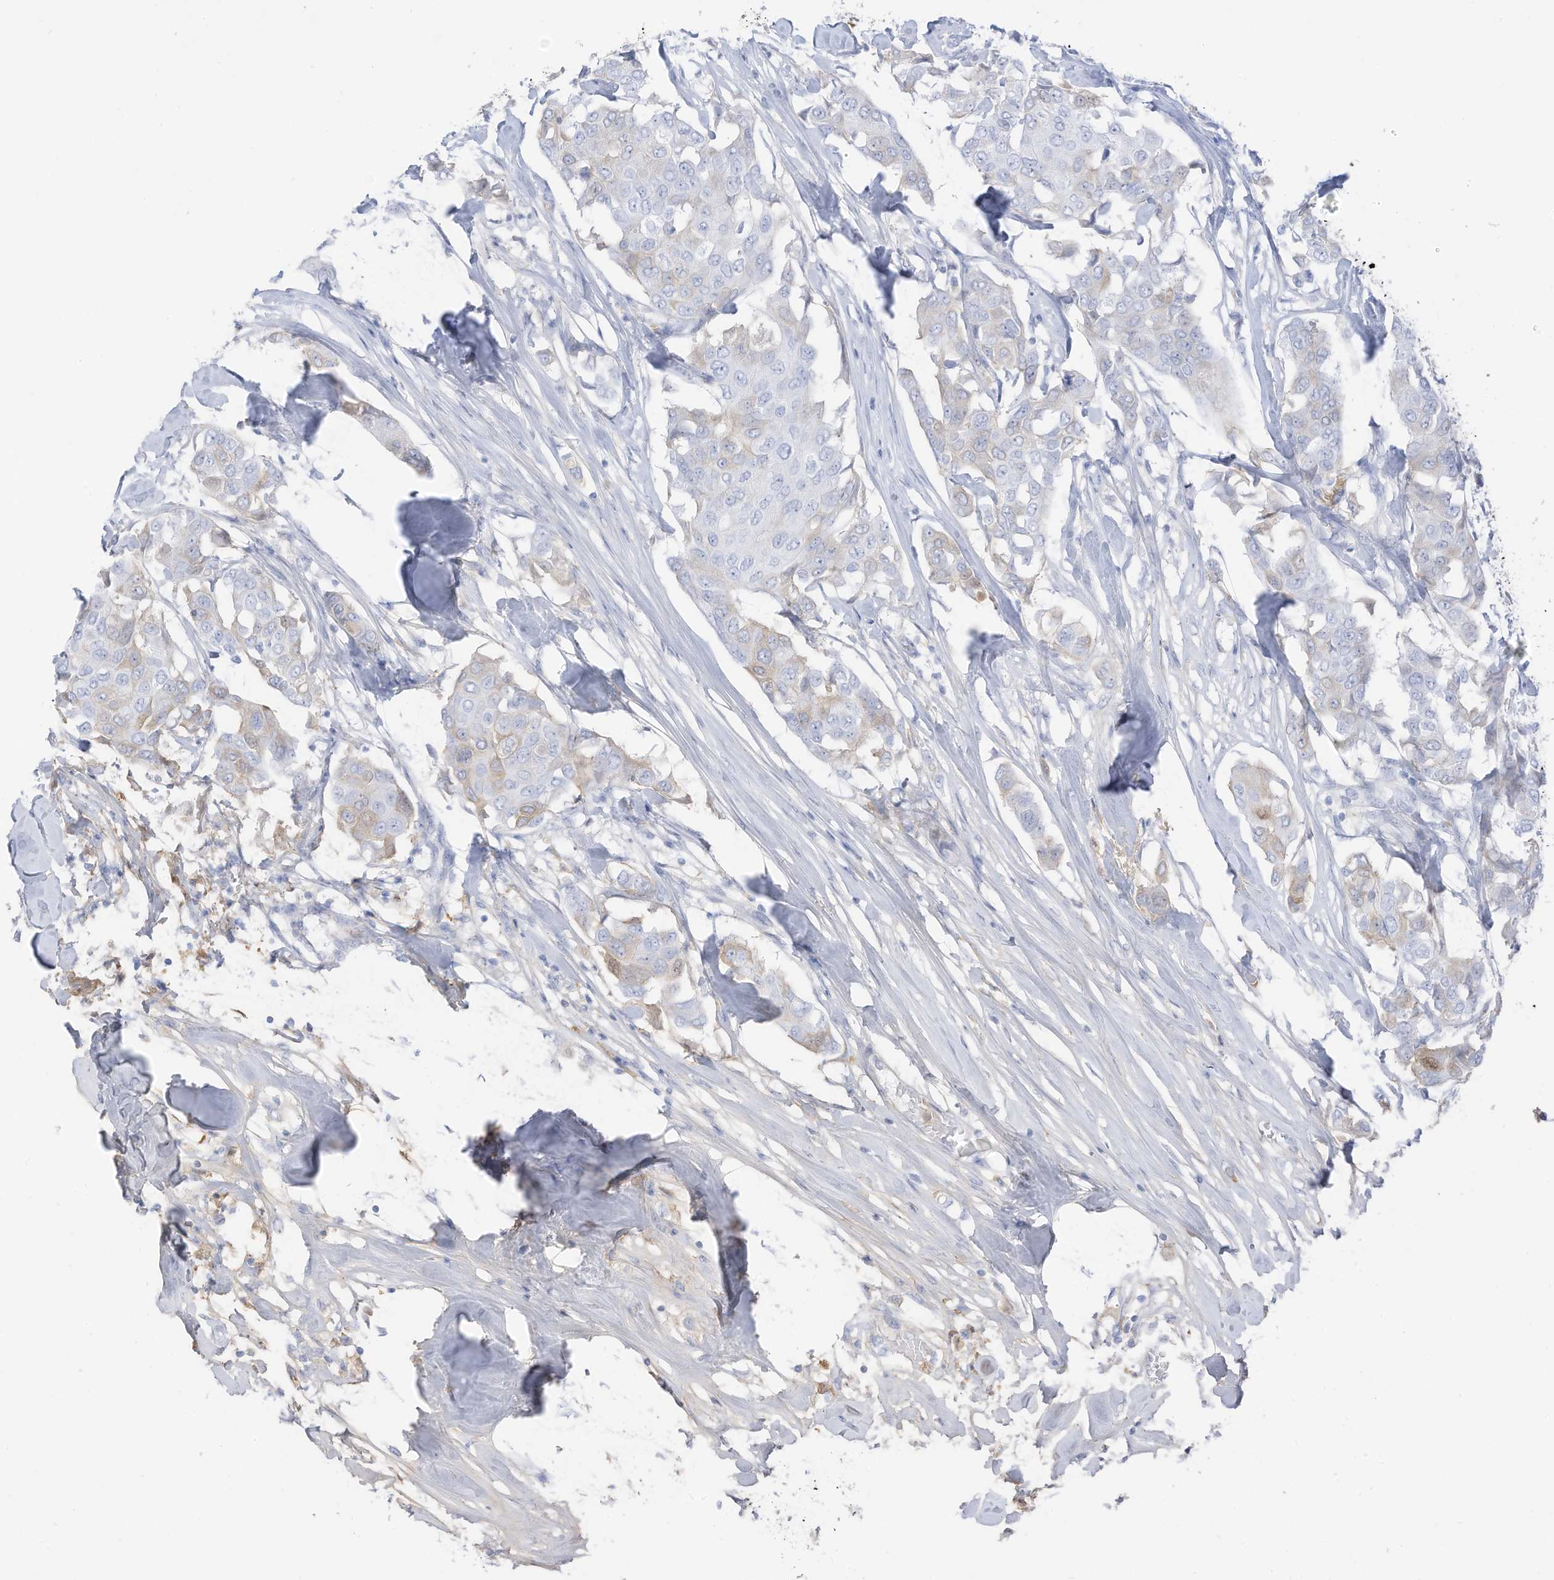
{"staining": {"intensity": "weak", "quantity": "<25%", "location": "cytoplasmic/membranous"}, "tissue": "breast cancer", "cell_type": "Tumor cells", "image_type": "cancer", "snomed": [{"axis": "morphology", "description": "Duct carcinoma"}, {"axis": "topography", "description": "Breast"}], "caption": "Immunohistochemistry (IHC) image of neoplastic tissue: breast infiltrating ductal carcinoma stained with DAB shows no significant protein staining in tumor cells. The staining is performed using DAB (3,3'-diaminobenzidine) brown chromogen with nuclei counter-stained in using hematoxylin.", "gene": "HSD17B13", "patient": {"sex": "female", "age": 80}}